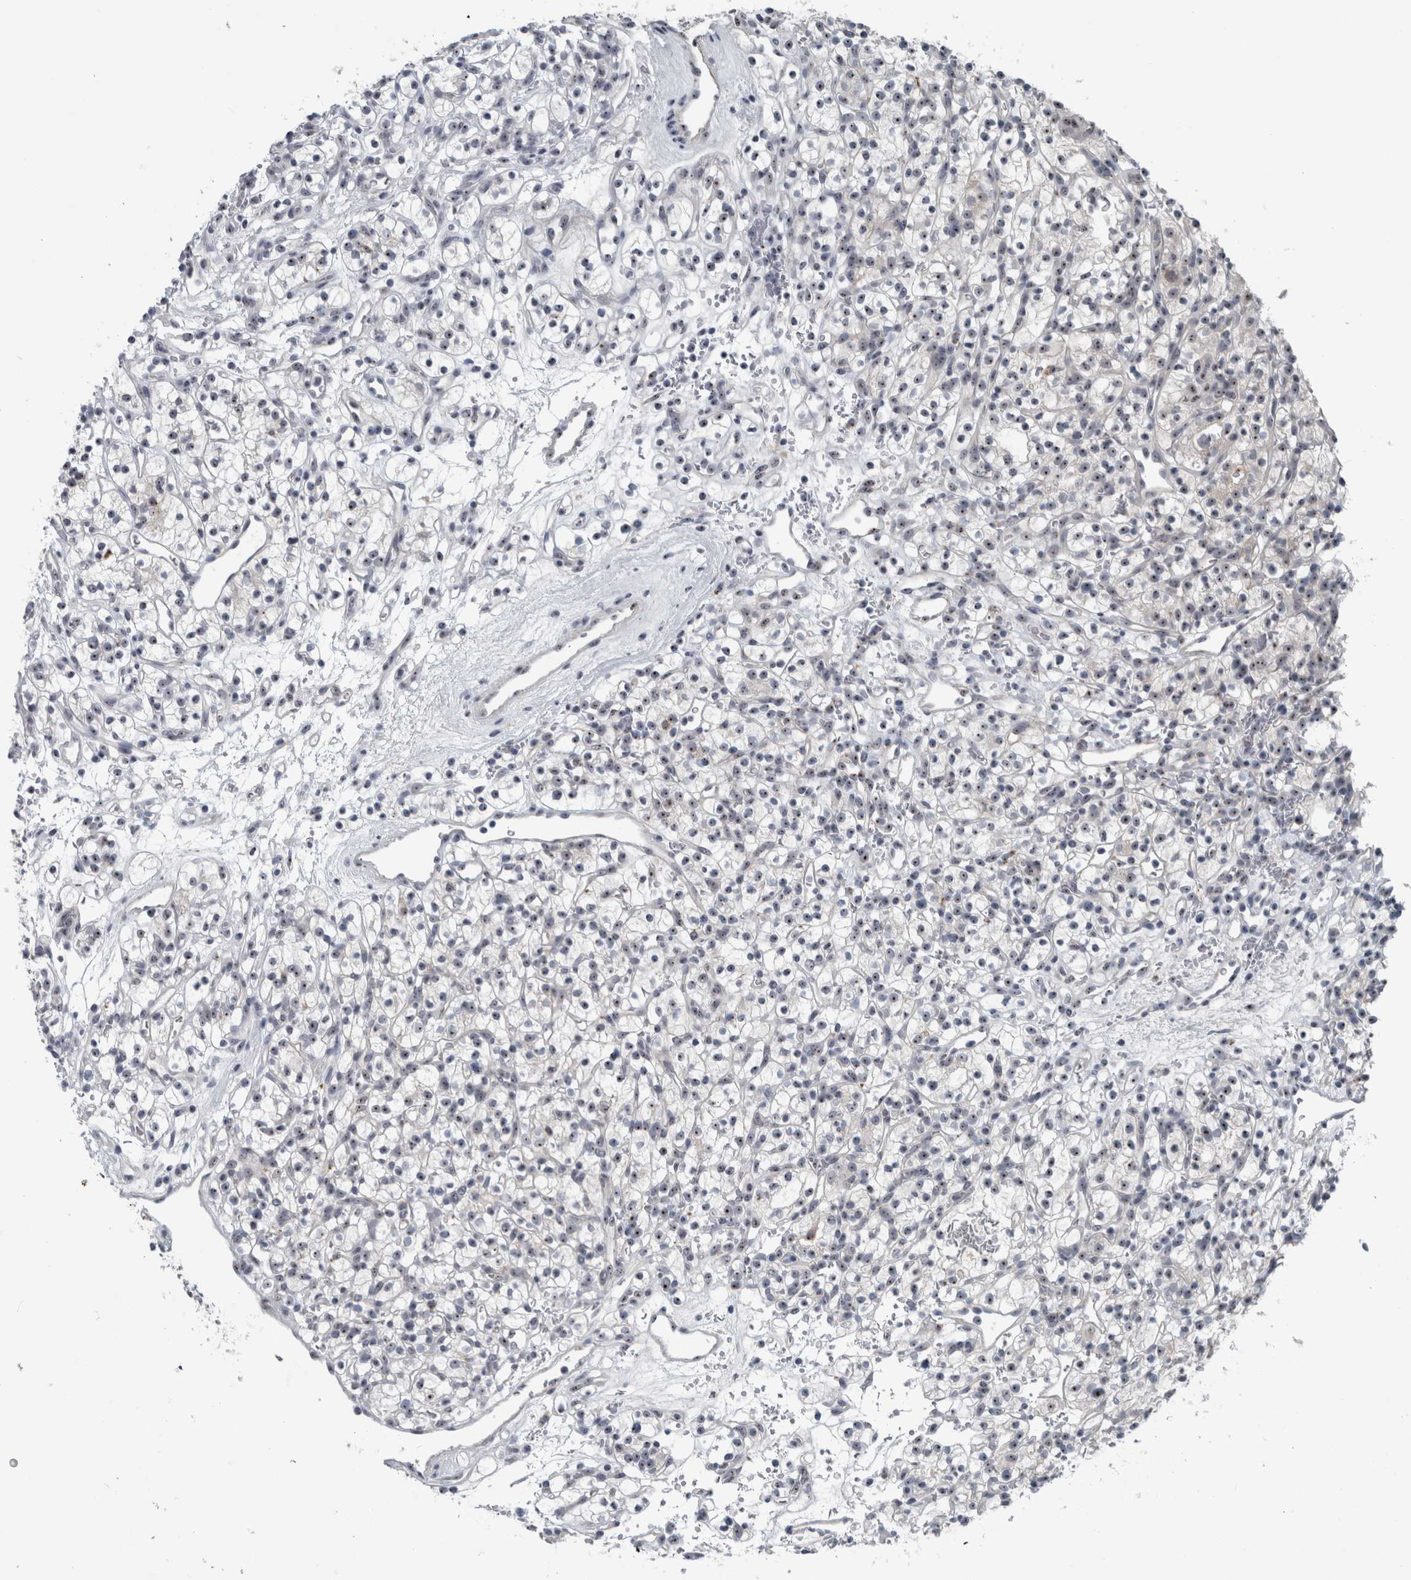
{"staining": {"intensity": "moderate", "quantity": ">75%", "location": "nuclear"}, "tissue": "renal cancer", "cell_type": "Tumor cells", "image_type": "cancer", "snomed": [{"axis": "morphology", "description": "Adenocarcinoma, NOS"}, {"axis": "topography", "description": "Kidney"}], "caption": "Protein staining shows moderate nuclear positivity in approximately >75% of tumor cells in adenocarcinoma (renal).", "gene": "UTP6", "patient": {"sex": "female", "age": 57}}